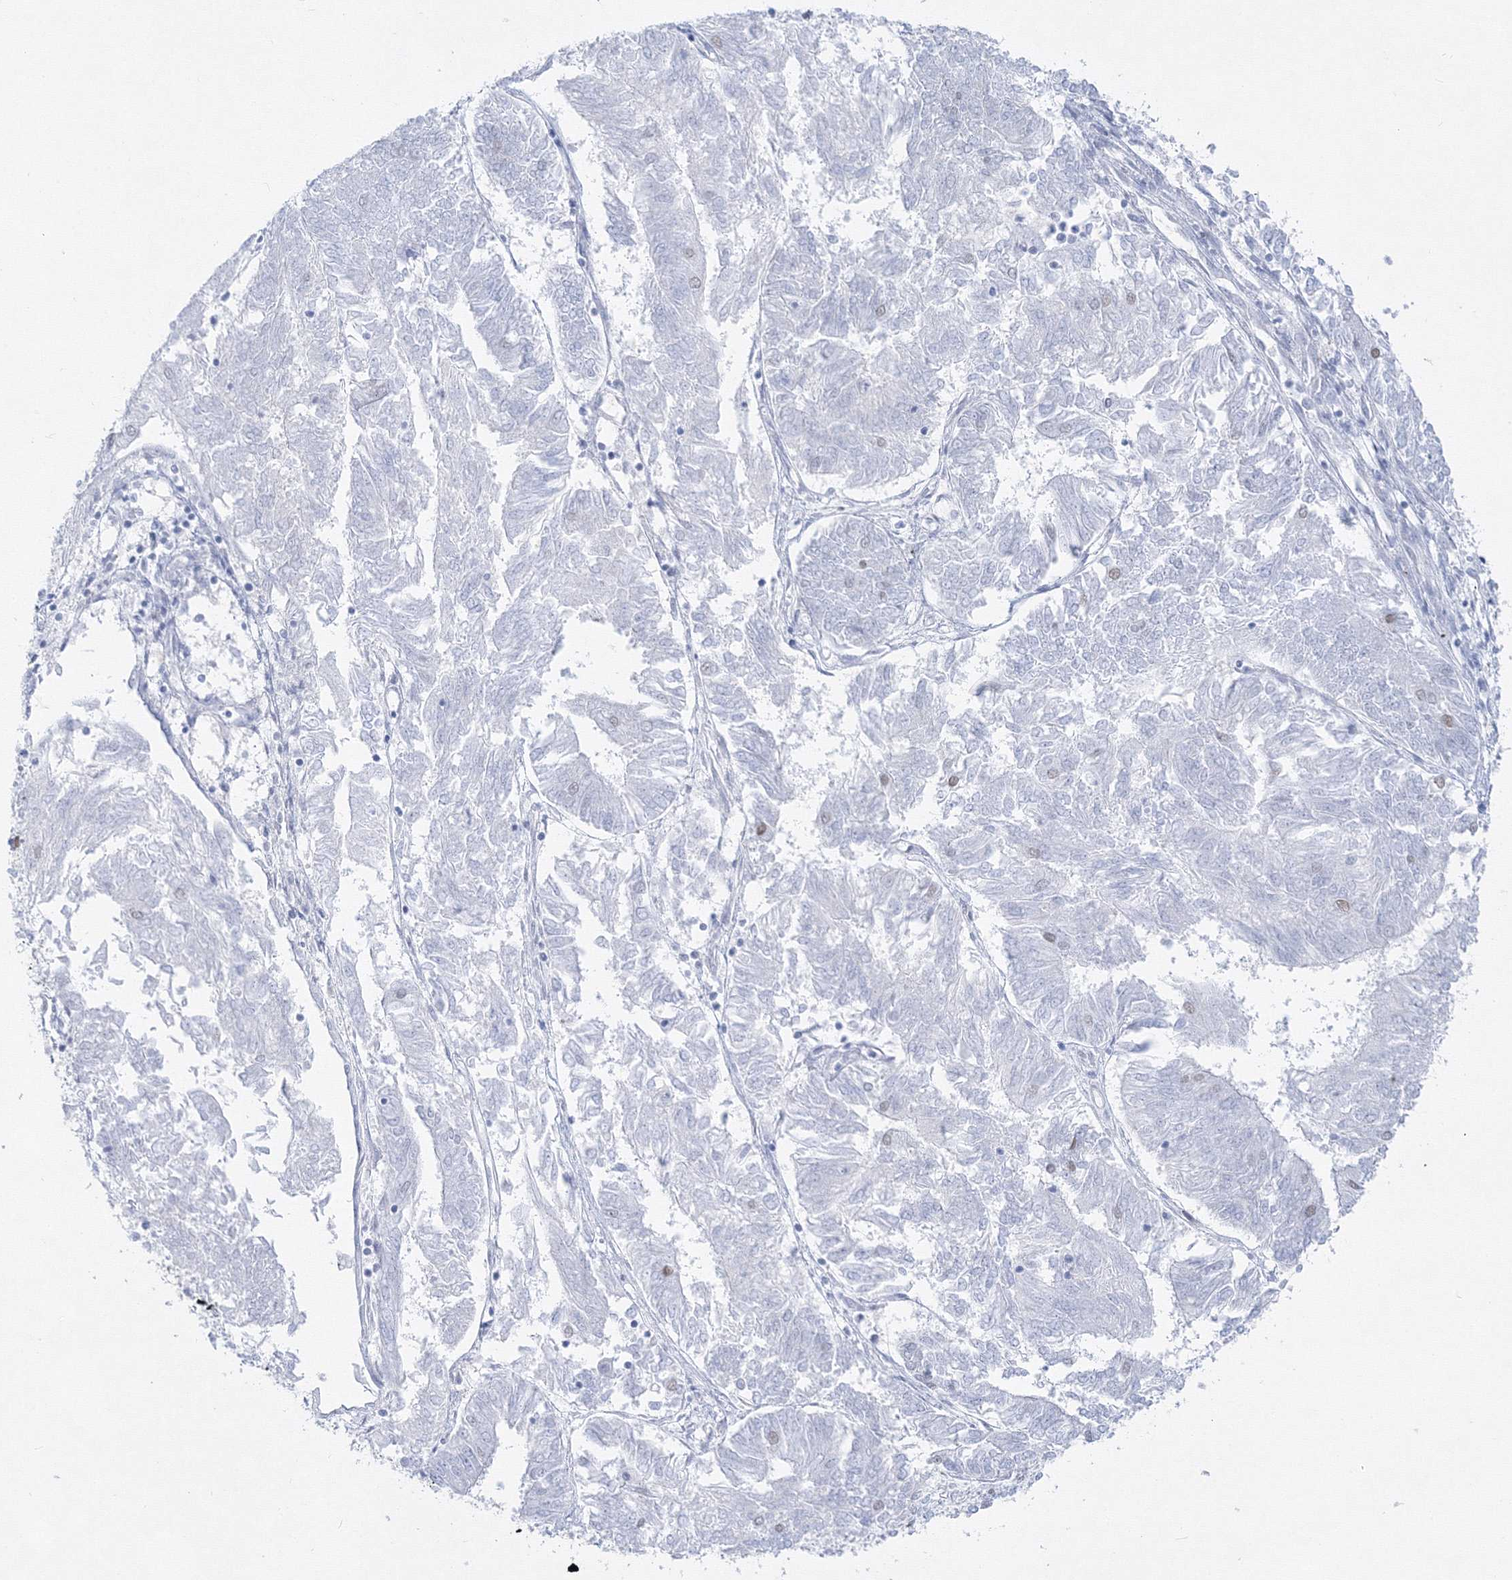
{"staining": {"intensity": "negative", "quantity": "none", "location": "none"}, "tissue": "endometrial cancer", "cell_type": "Tumor cells", "image_type": "cancer", "snomed": [{"axis": "morphology", "description": "Adenocarcinoma, NOS"}, {"axis": "topography", "description": "Endometrium"}], "caption": "There is no significant staining in tumor cells of endometrial cancer.", "gene": "ZNF638", "patient": {"sex": "female", "age": 58}}